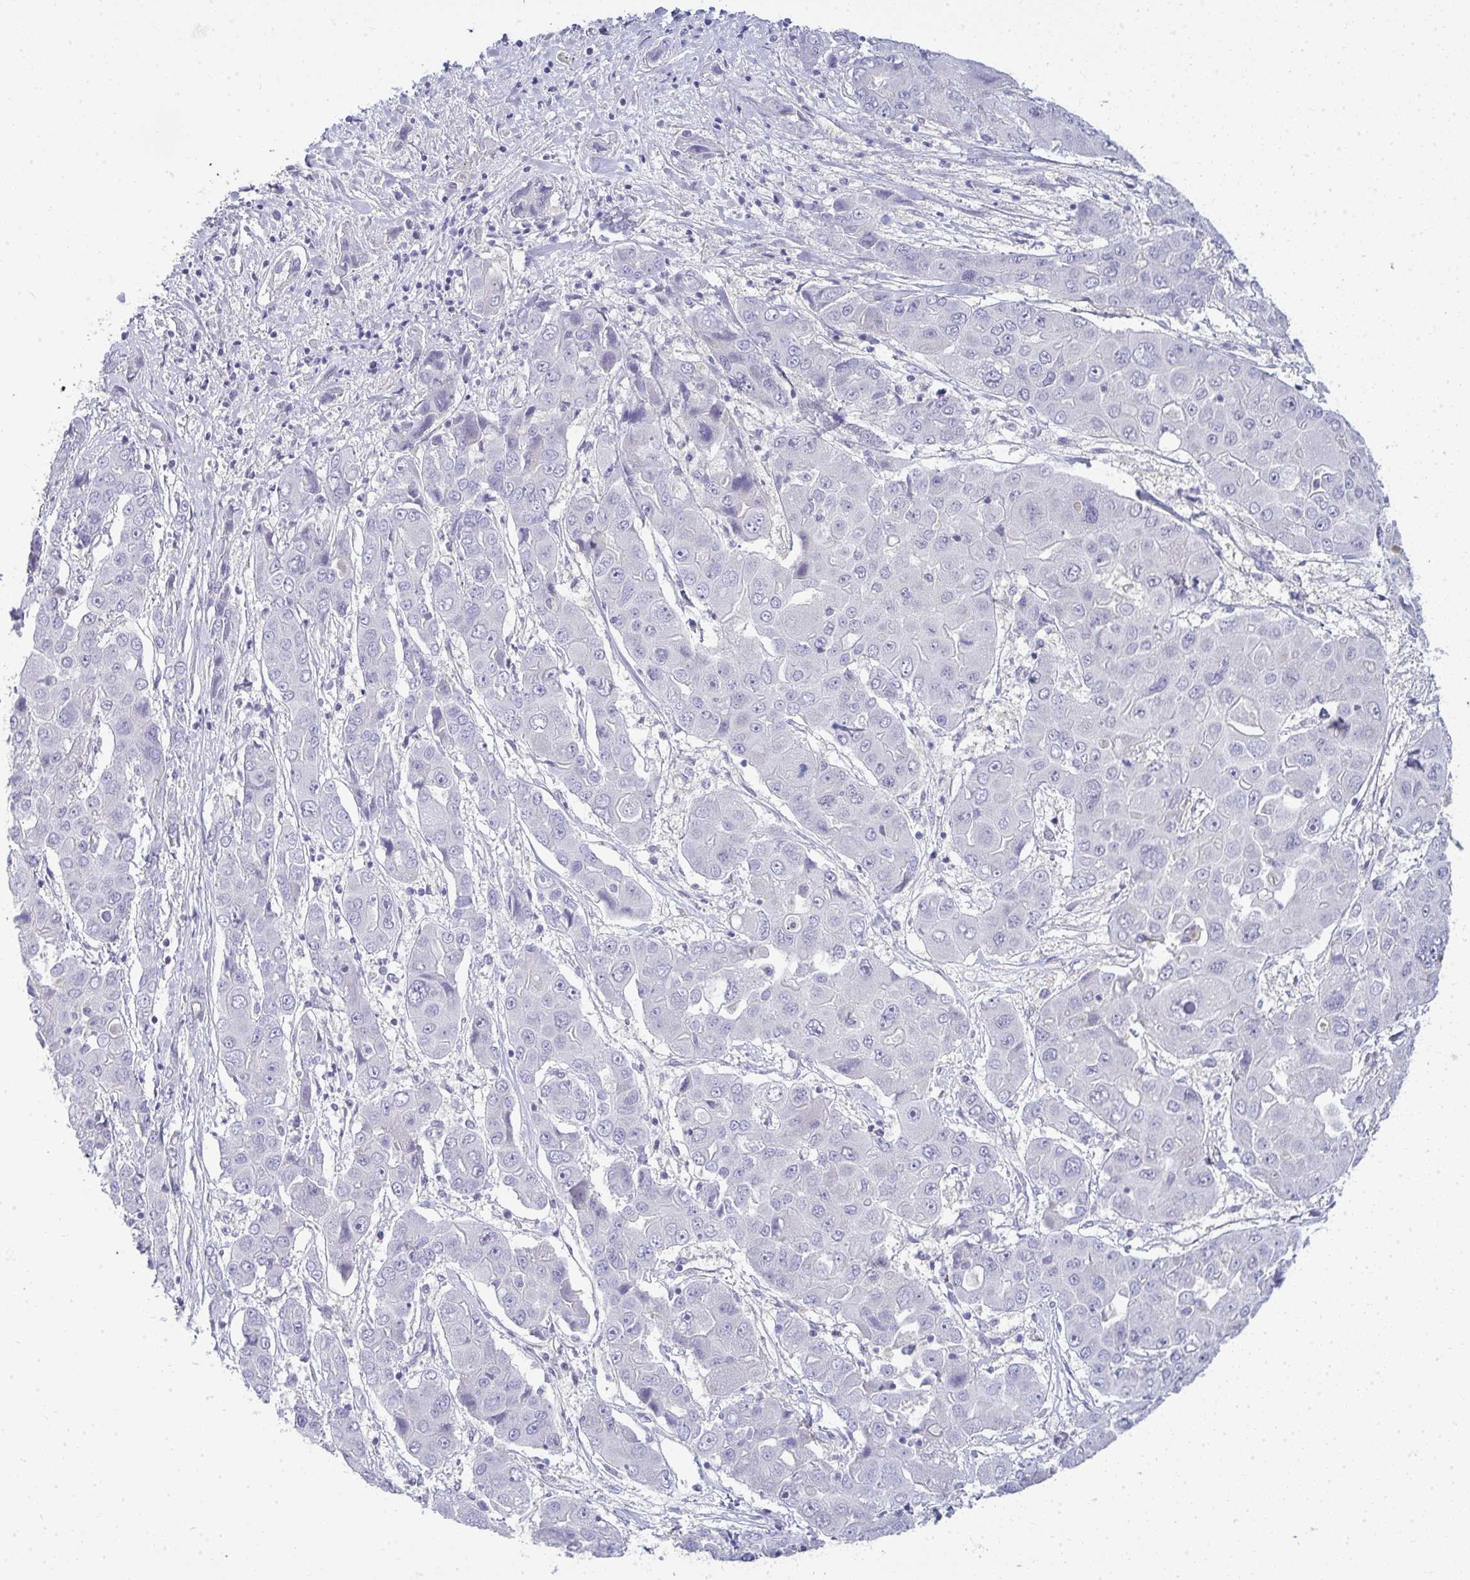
{"staining": {"intensity": "negative", "quantity": "none", "location": "none"}, "tissue": "liver cancer", "cell_type": "Tumor cells", "image_type": "cancer", "snomed": [{"axis": "morphology", "description": "Cholangiocarcinoma"}, {"axis": "topography", "description": "Liver"}], "caption": "Immunohistochemistry (IHC) of human cholangiocarcinoma (liver) exhibits no staining in tumor cells. (DAB immunohistochemistry (IHC) with hematoxylin counter stain).", "gene": "TMEM82", "patient": {"sex": "male", "age": 67}}